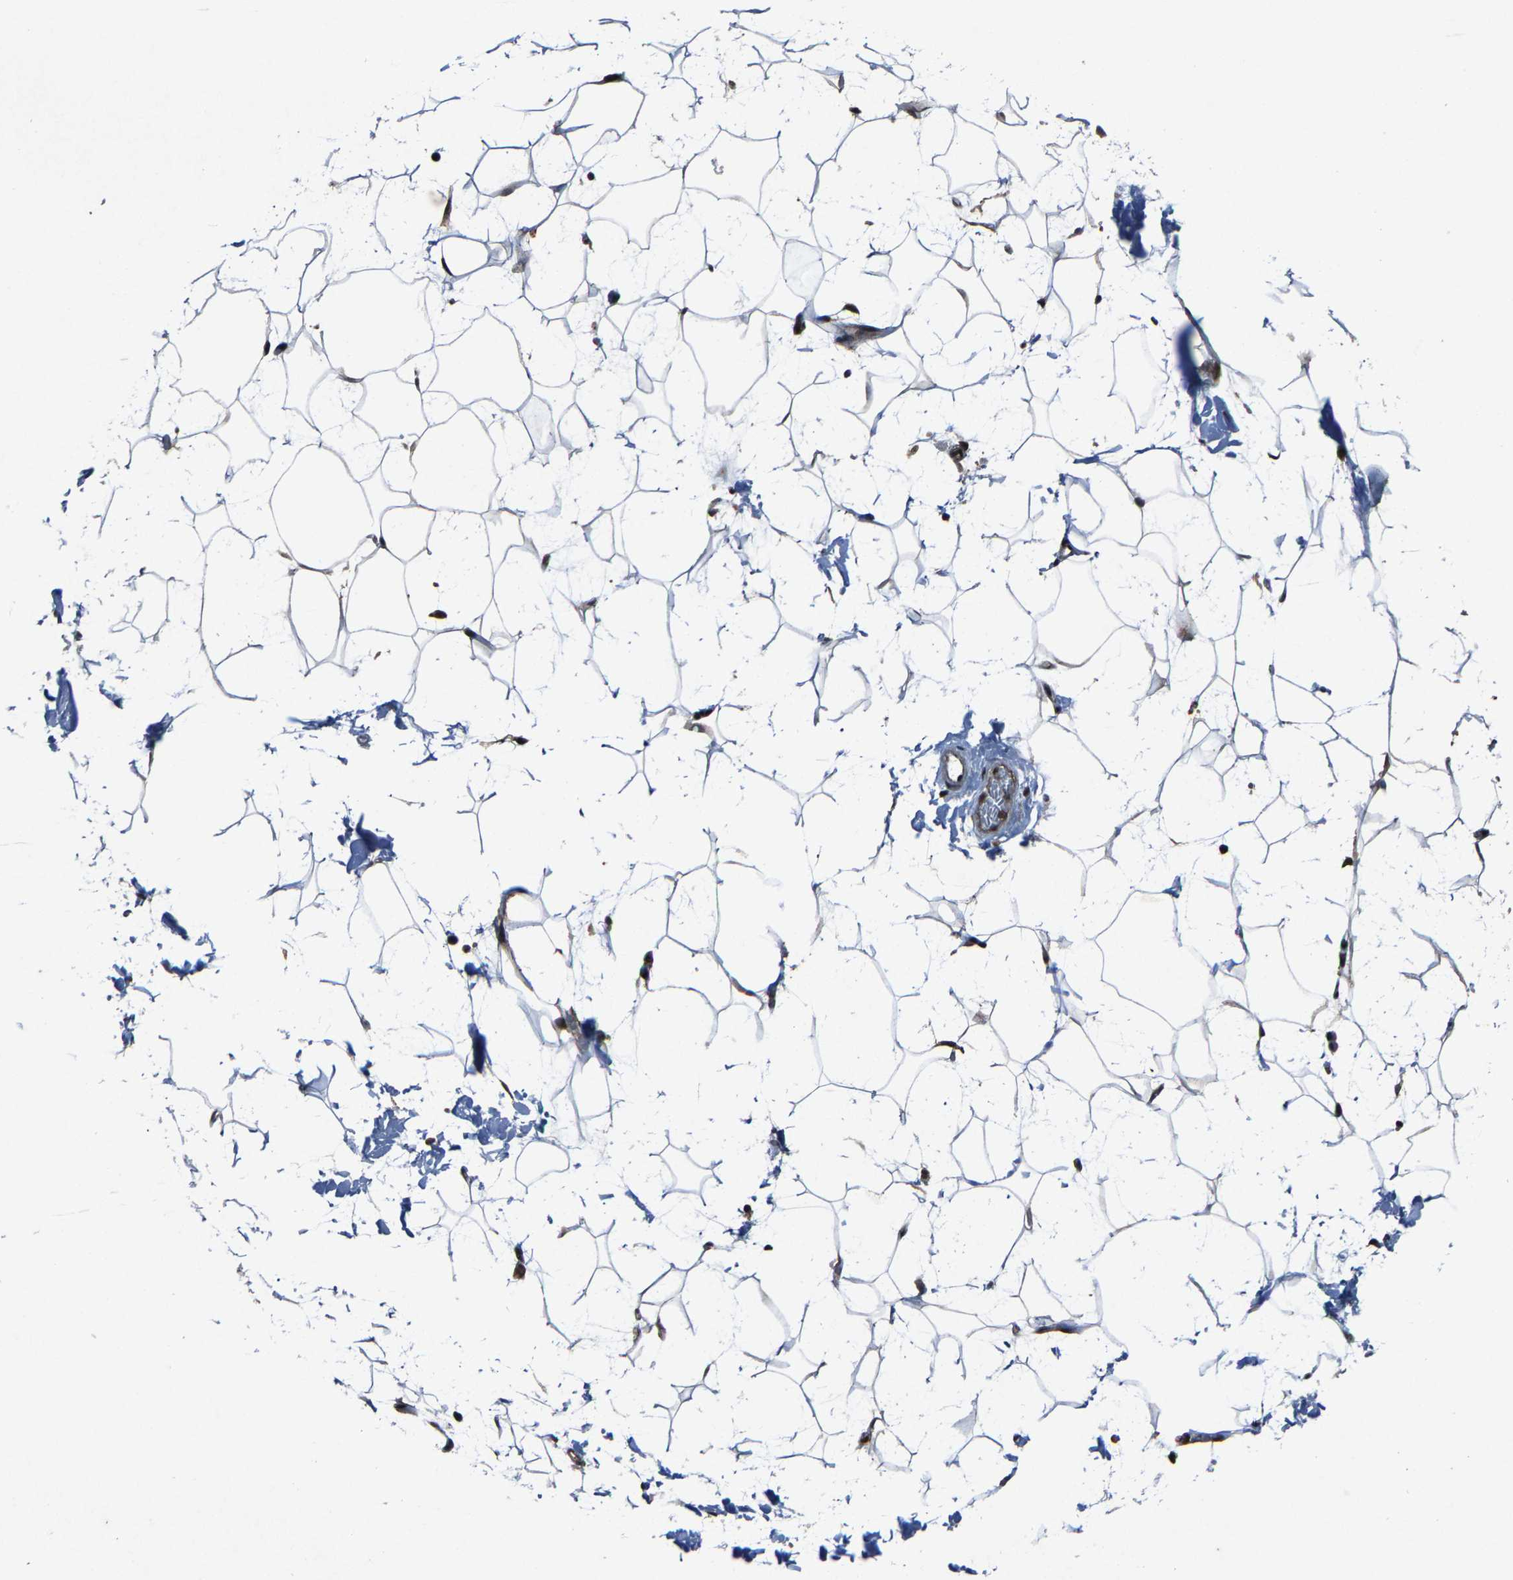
{"staining": {"intensity": "strong", "quantity": ">75%", "location": "nuclear"}, "tissue": "adipose tissue", "cell_type": "Adipocytes", "image_type": "normal", "snomed": [{"axis": "morphology", "description": "Normal tissue, NOS"}, {"axis": "topography", "description": "Soft tissue"}], "caption": "Protein expression analysis of normal human adipose tissue reveals strong nuclear staining in about >75% of adipocytes. (Stains: DAB in brown, nuclei in blue, Microscopy: brightfield microscopy at high magnification).", "gene": "ATXN3", "patient": {"sex": "male", "age": 72}}